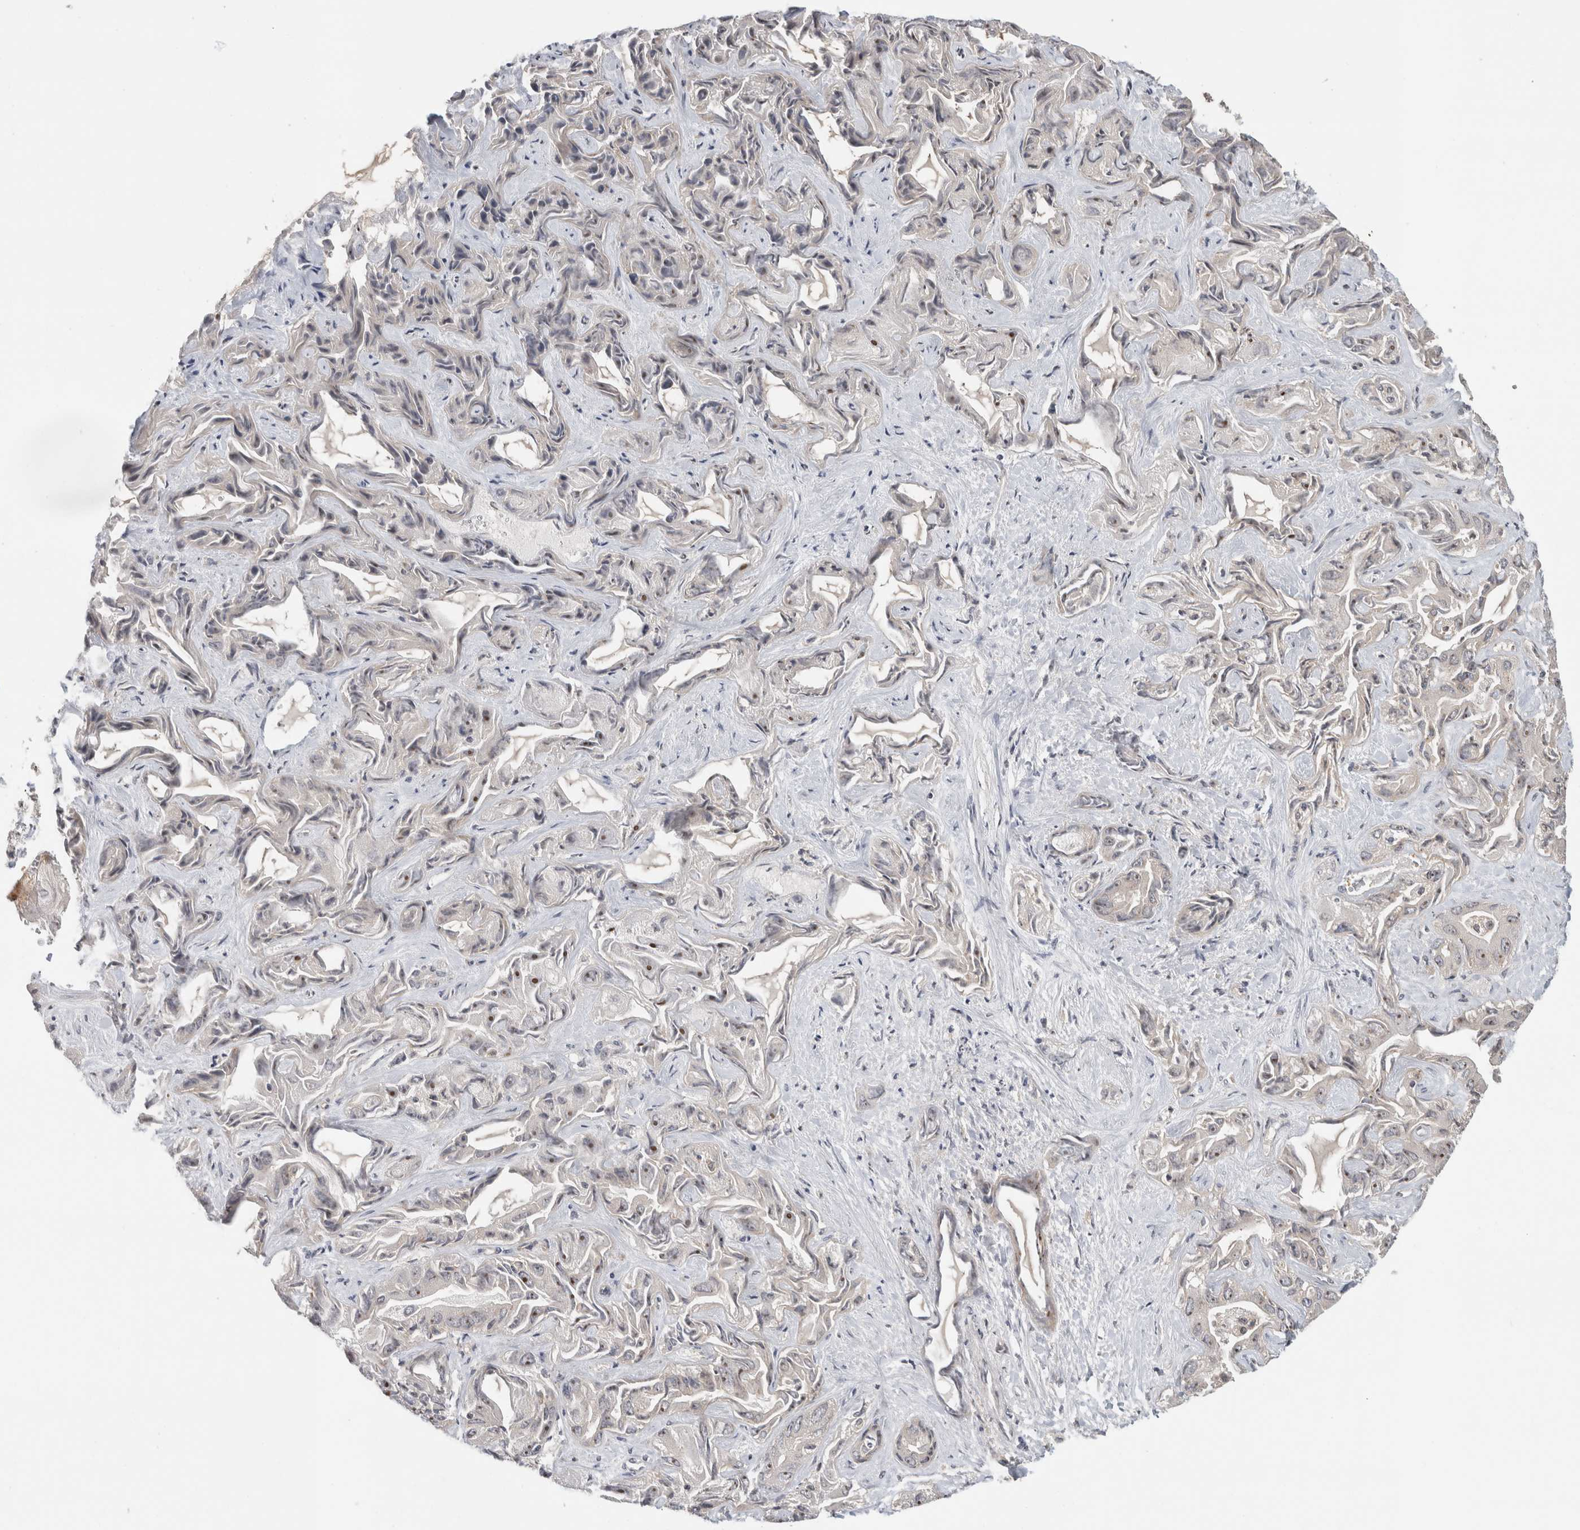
{"staining": {"intensity": "moderate", "quantity": "25%-75%", "location": "nuclear"}, "tissue": "liver cancer", "cell_type": "Tumor cells", "image_type": "cancer", "snomed": [{"axis": "morphology", "description": "Cholangiocarcinoma"}, {"axis": "topography", "description": "Liver"}], "caption": "Immunohistochemistry histopathology image of human liver cancer stained for a protein (brown), which displays medium levels of moderate nuclear expression in about 25%-75% of tumor cells.", "gene": "WASF2", "patient": {"sex": "female", "age": 52}}